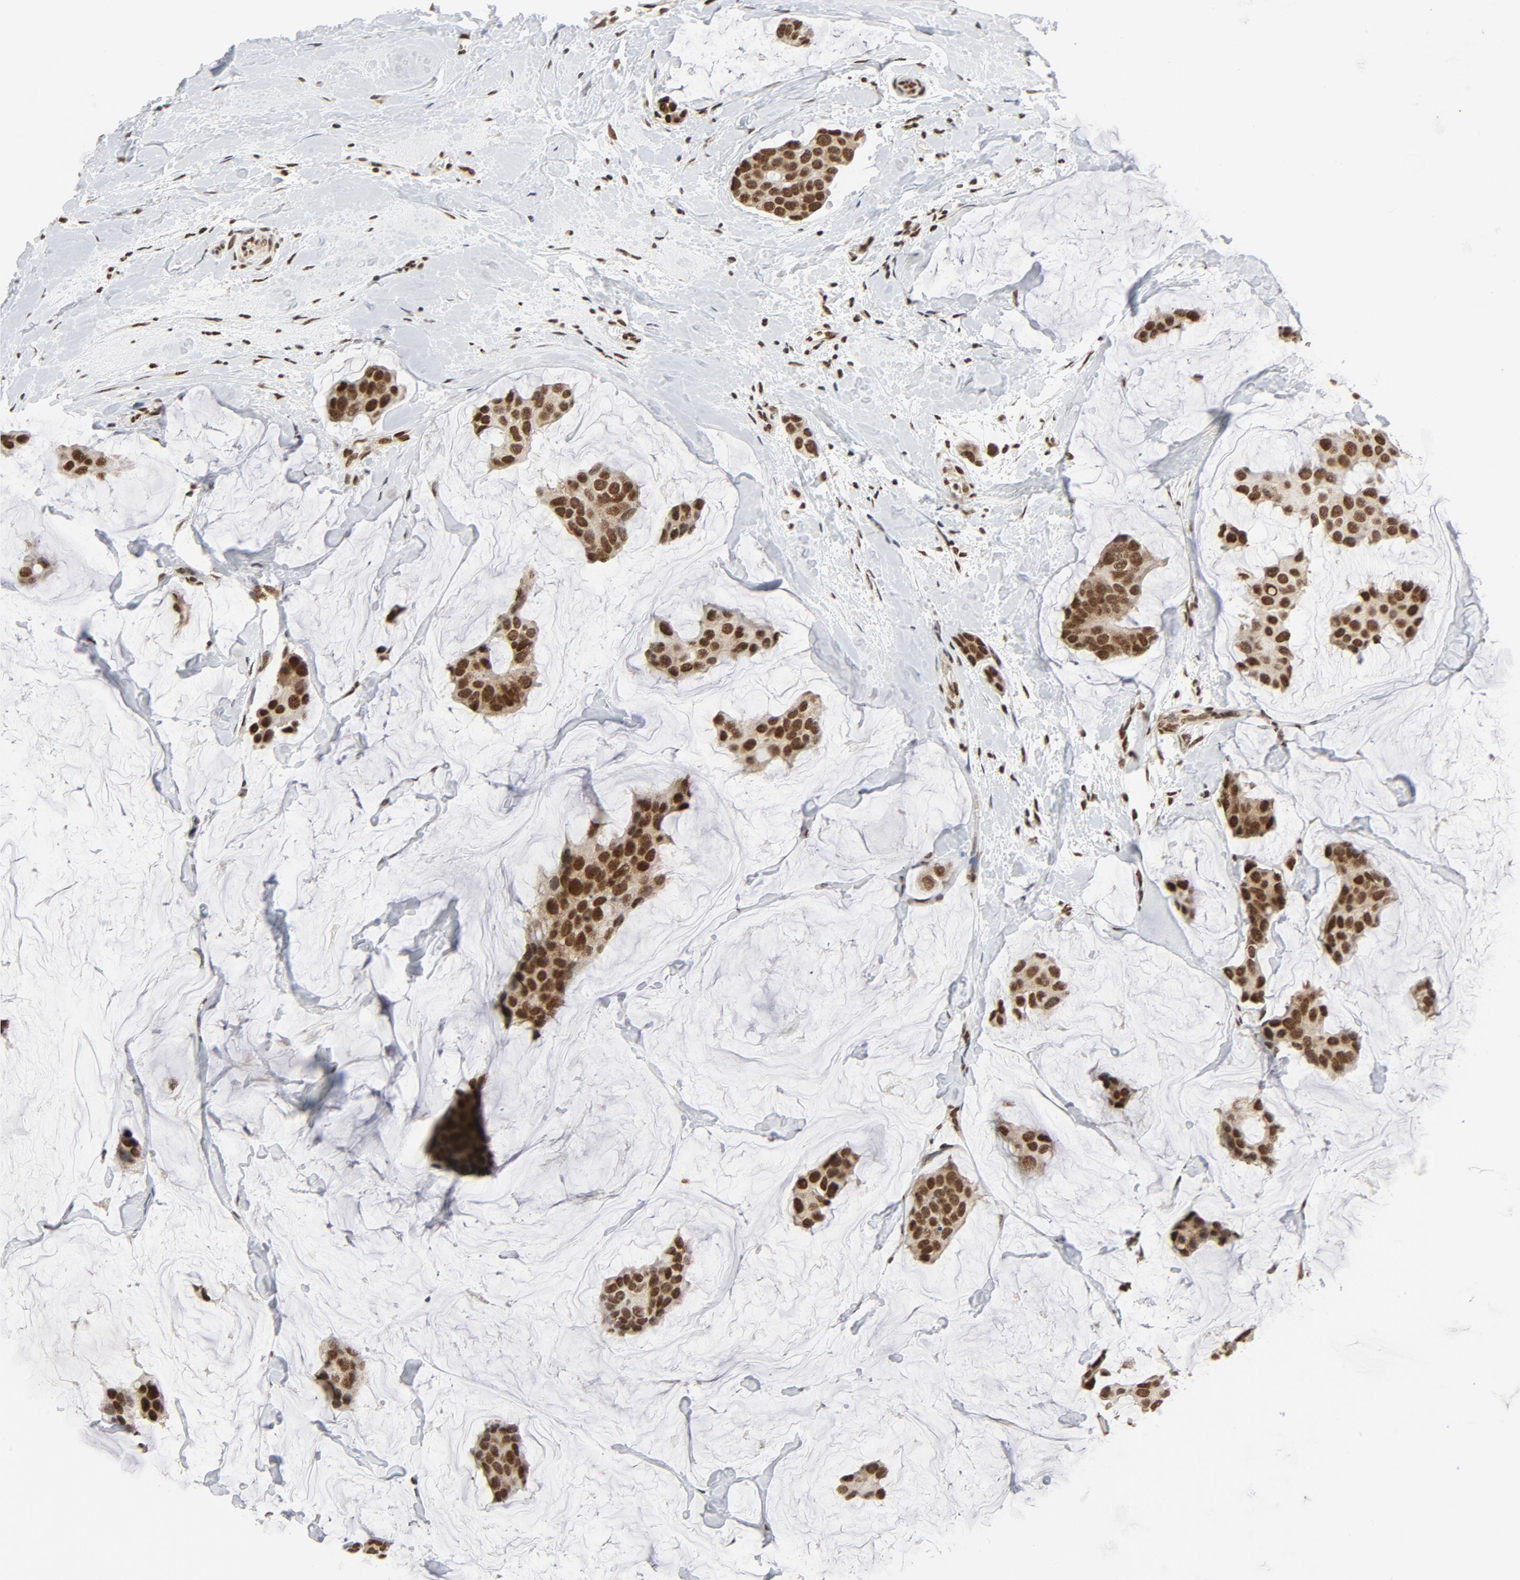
{"staining": {"intensity": "strong", "quantity": ">75%", "location": "nuclear"}, "tissue": "breast cancer", "cell_type": "Tumor cells", "image_type": "cancer", "snomed": [{"axis": "morphology", "description": "Normal tissue, NOS"}, {"axis": "morphology", "description": "Duct carcinoma"}, {"axis": "topography", "description": "Breast"}], "caption": "Human breast cancer stained with a protein marker displays strong staining in tumor cells.", "gene": "ERCC1", "patient": {"sex": "female", "age": 50}}